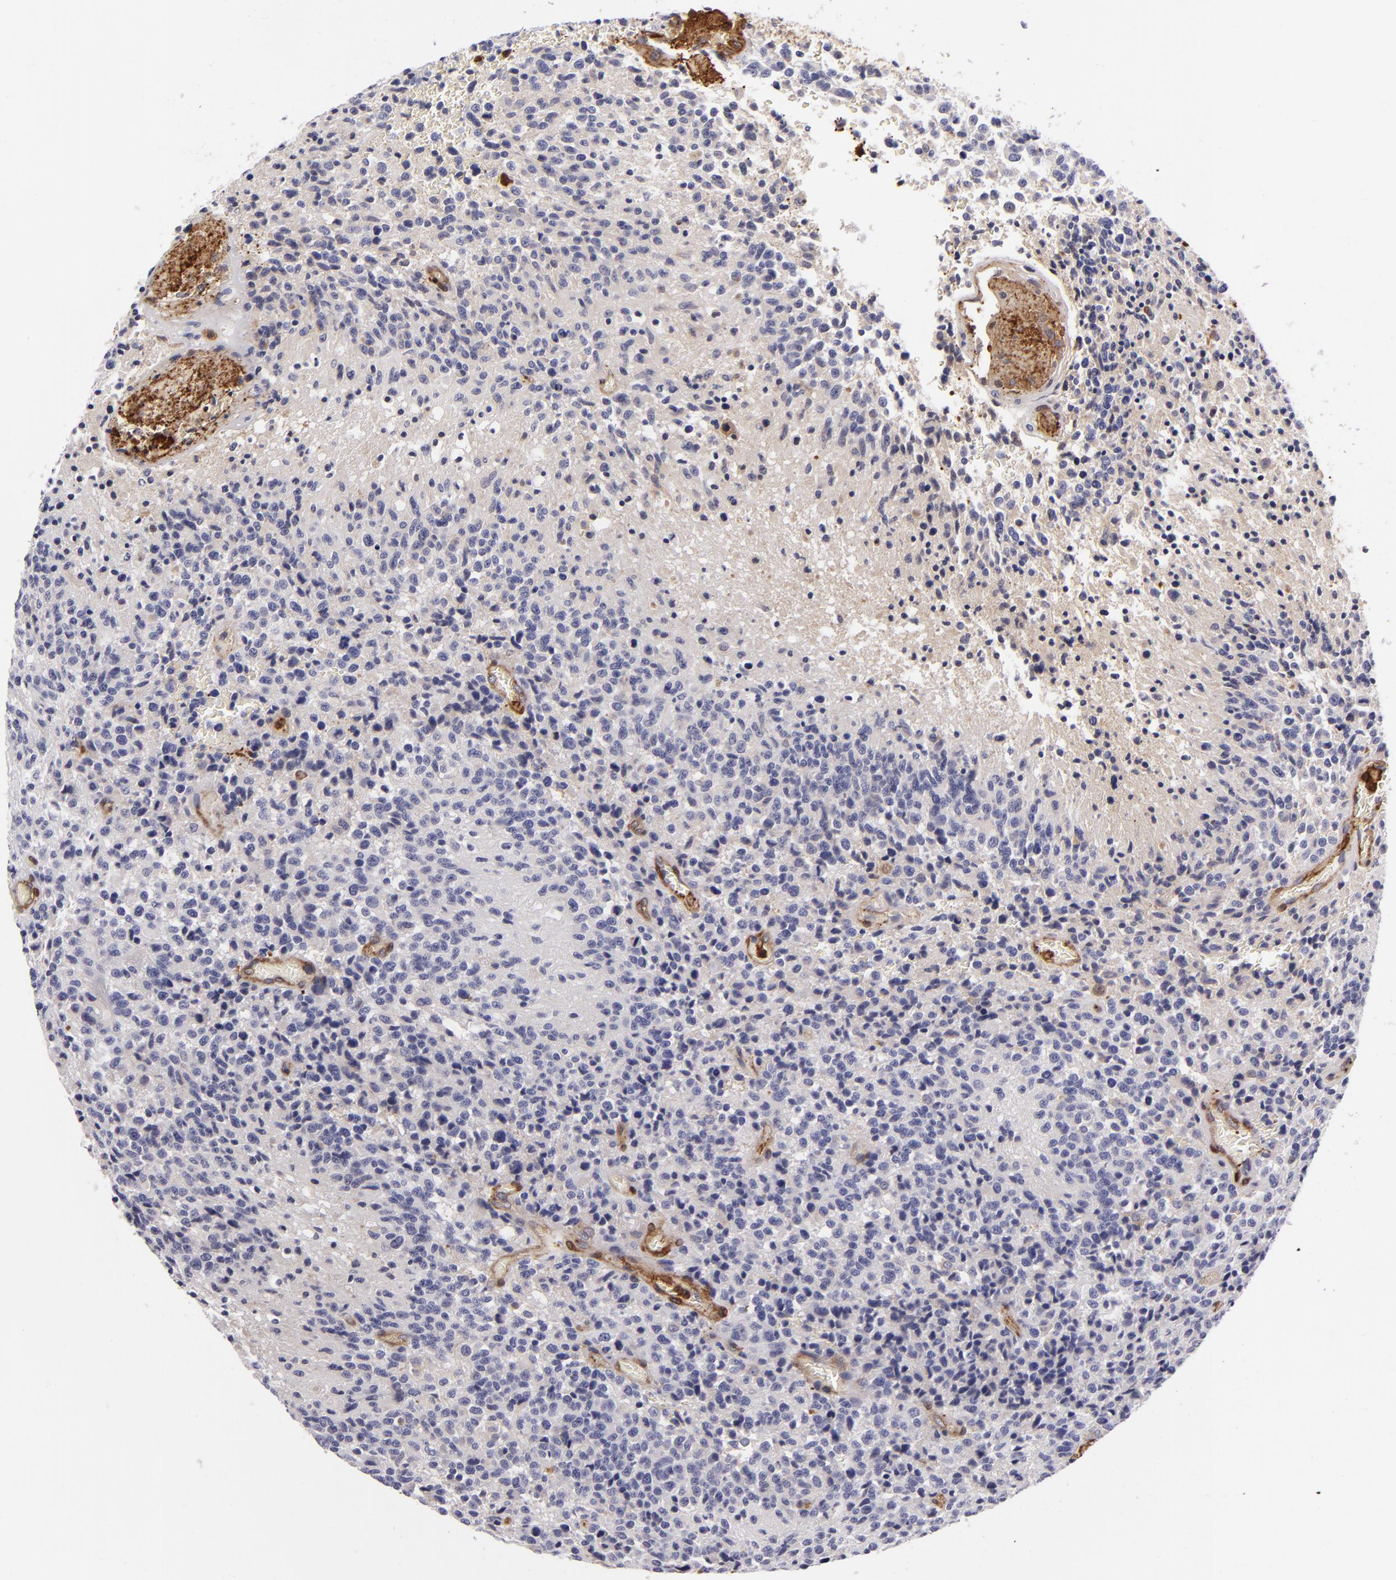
{"staining": {"intensity": "weak", "quantity": "25%-75%", "location": "cytoplasmic/membranous"}, "tissue": "glioma", "cell_type": "Tumor cells", "image_type": "cancer", "snomed": [{"axis": "morphology", "description": "Glioma, malignant, High grade"}, {"axis": "topography", "description": "Brain"}], "caption": "Protein expression analysis of human malignant glioma (high-grade) reveals weak cytoplasmic/membranous staining in about 25%-75% of tumor cells.", "gene": "VCL", "patient": {"sex": "male", "age": 36}}